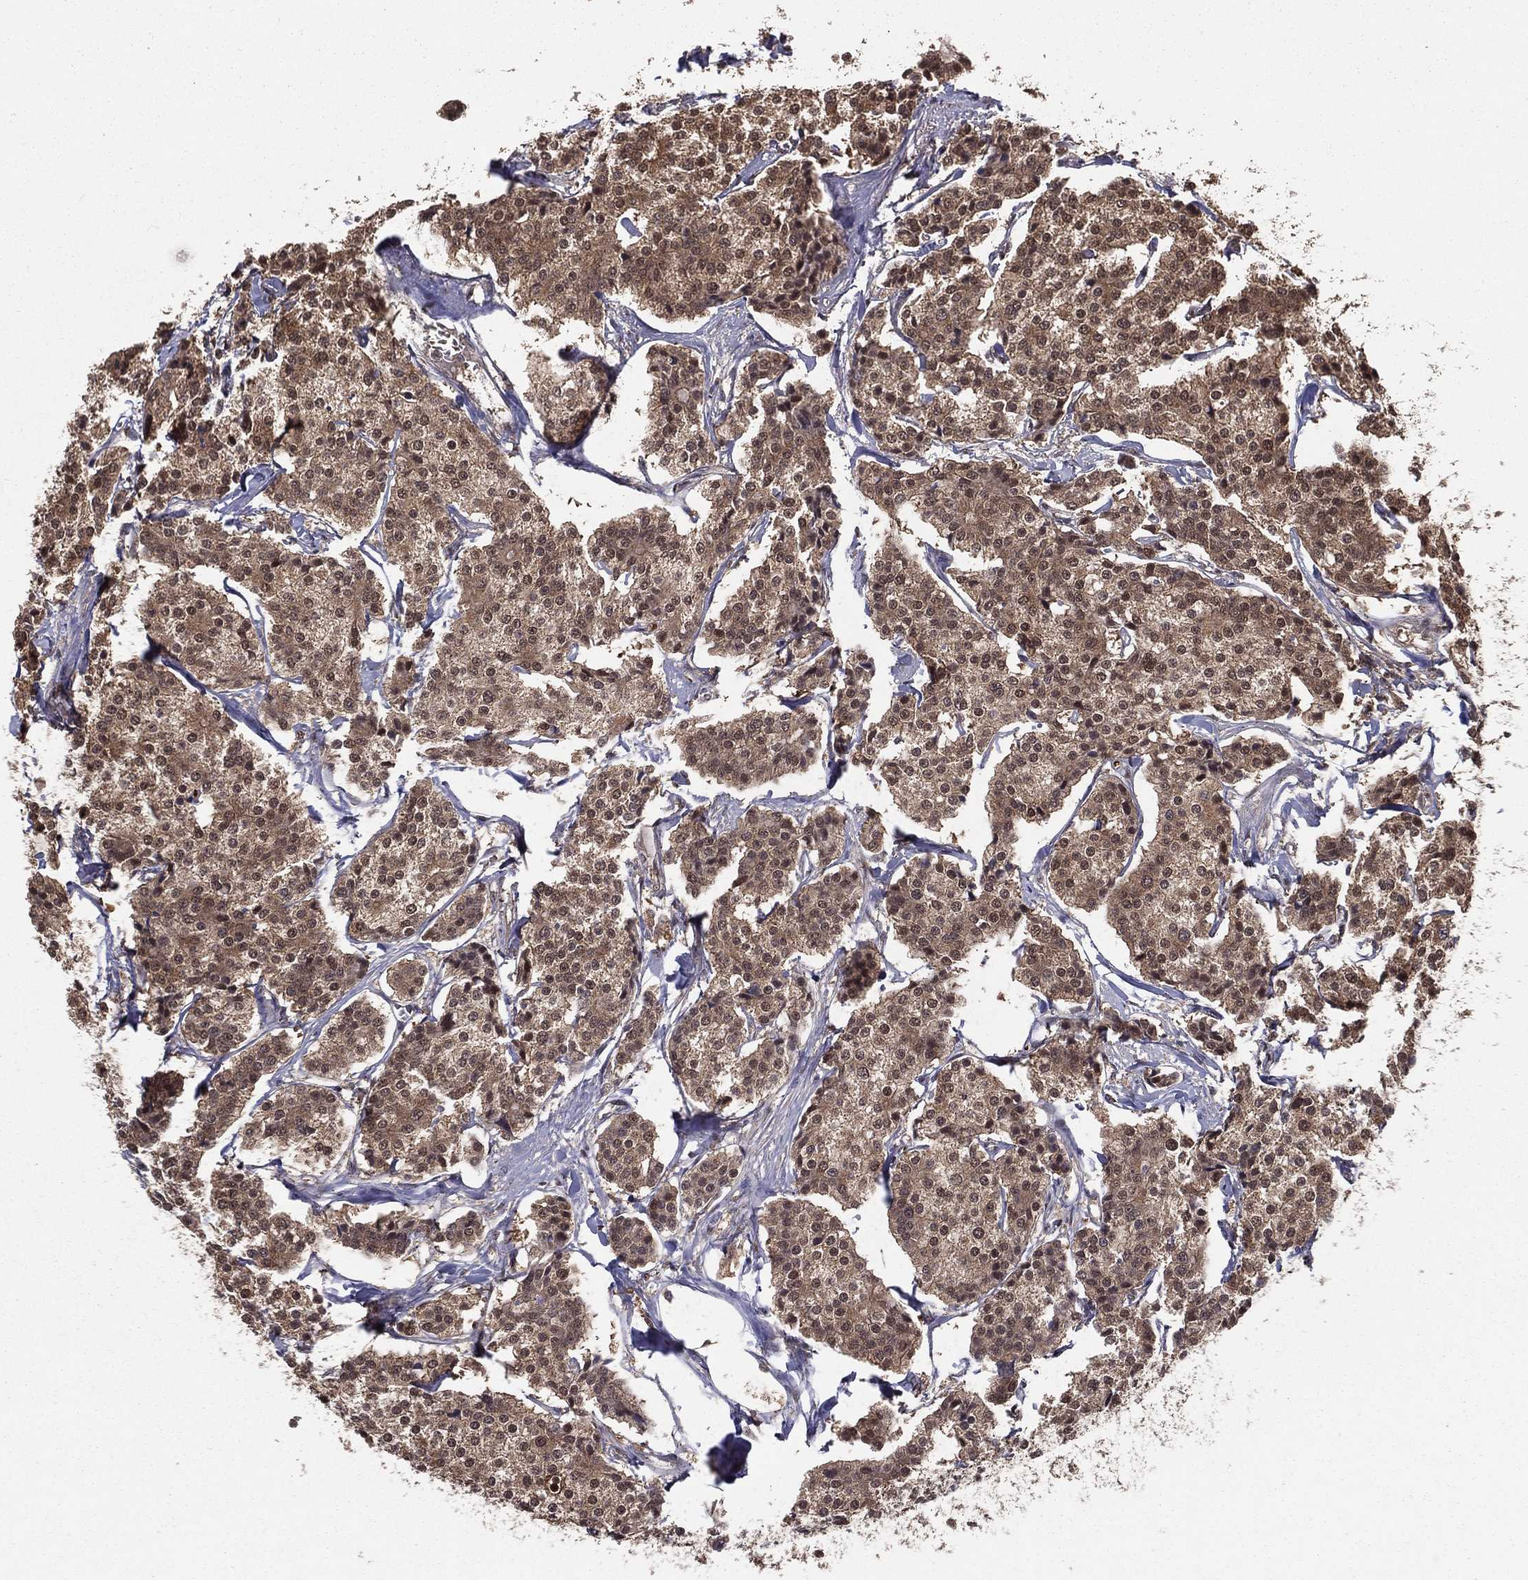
{"staining": {"intensity": "weak", "quantity": ">75%", "location": "cytoplasmic/membranous"}, "tissue": "carcinoid", "cell_type": "Tumor cells", "image_type": "cancer", "snomed": [{"axis": "morphology", "description": "Carcinoid, malignant, NOS"}, {"axis": "topography", "description": "Small intestine"}], "caption": "Immunohistochemical staining of carcinoid exhibits low levels of weak cytoplasmic/membranous expression in about >75% of tumor cells.", "gene": "CARM1", "patient": {"sex": "female", "age": 65}}